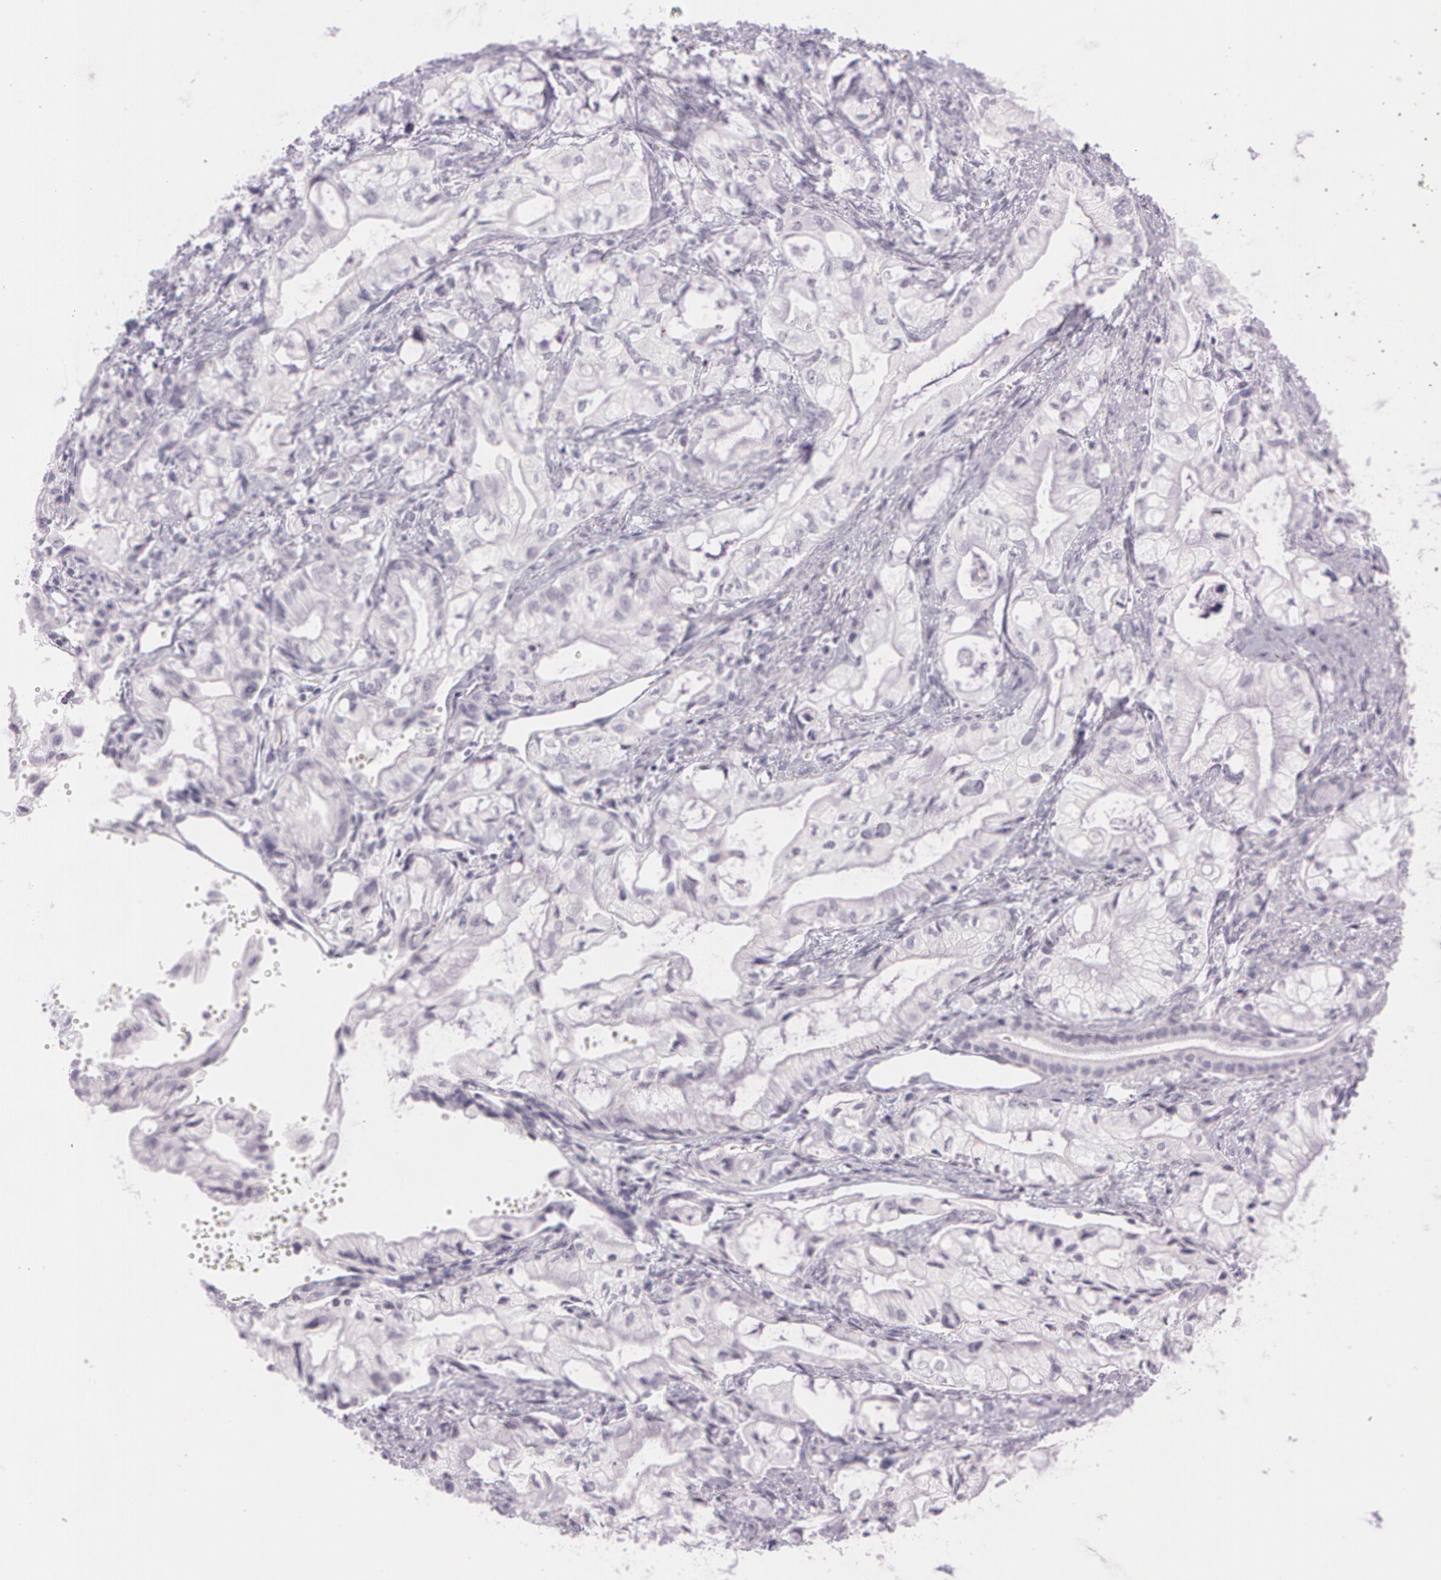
{"staining": {"intensity": "negative", "quantity": "none", "location": "none"}, "tissue": "pancreatic cancer", "cell_type": "Tumor cells", "image_type": "cancer", "snomed": [{"axis": "morphology", "description": "Adenocarcinoma, NOS"}, {"axis": "topography", "description": "Pancreas"}], "caption": "Tumor cells are negative for brown protein staining in adenocarcinoma (pancreatic).", "gene": "OTC", "patient": {"sex": "male", "age": 79}}